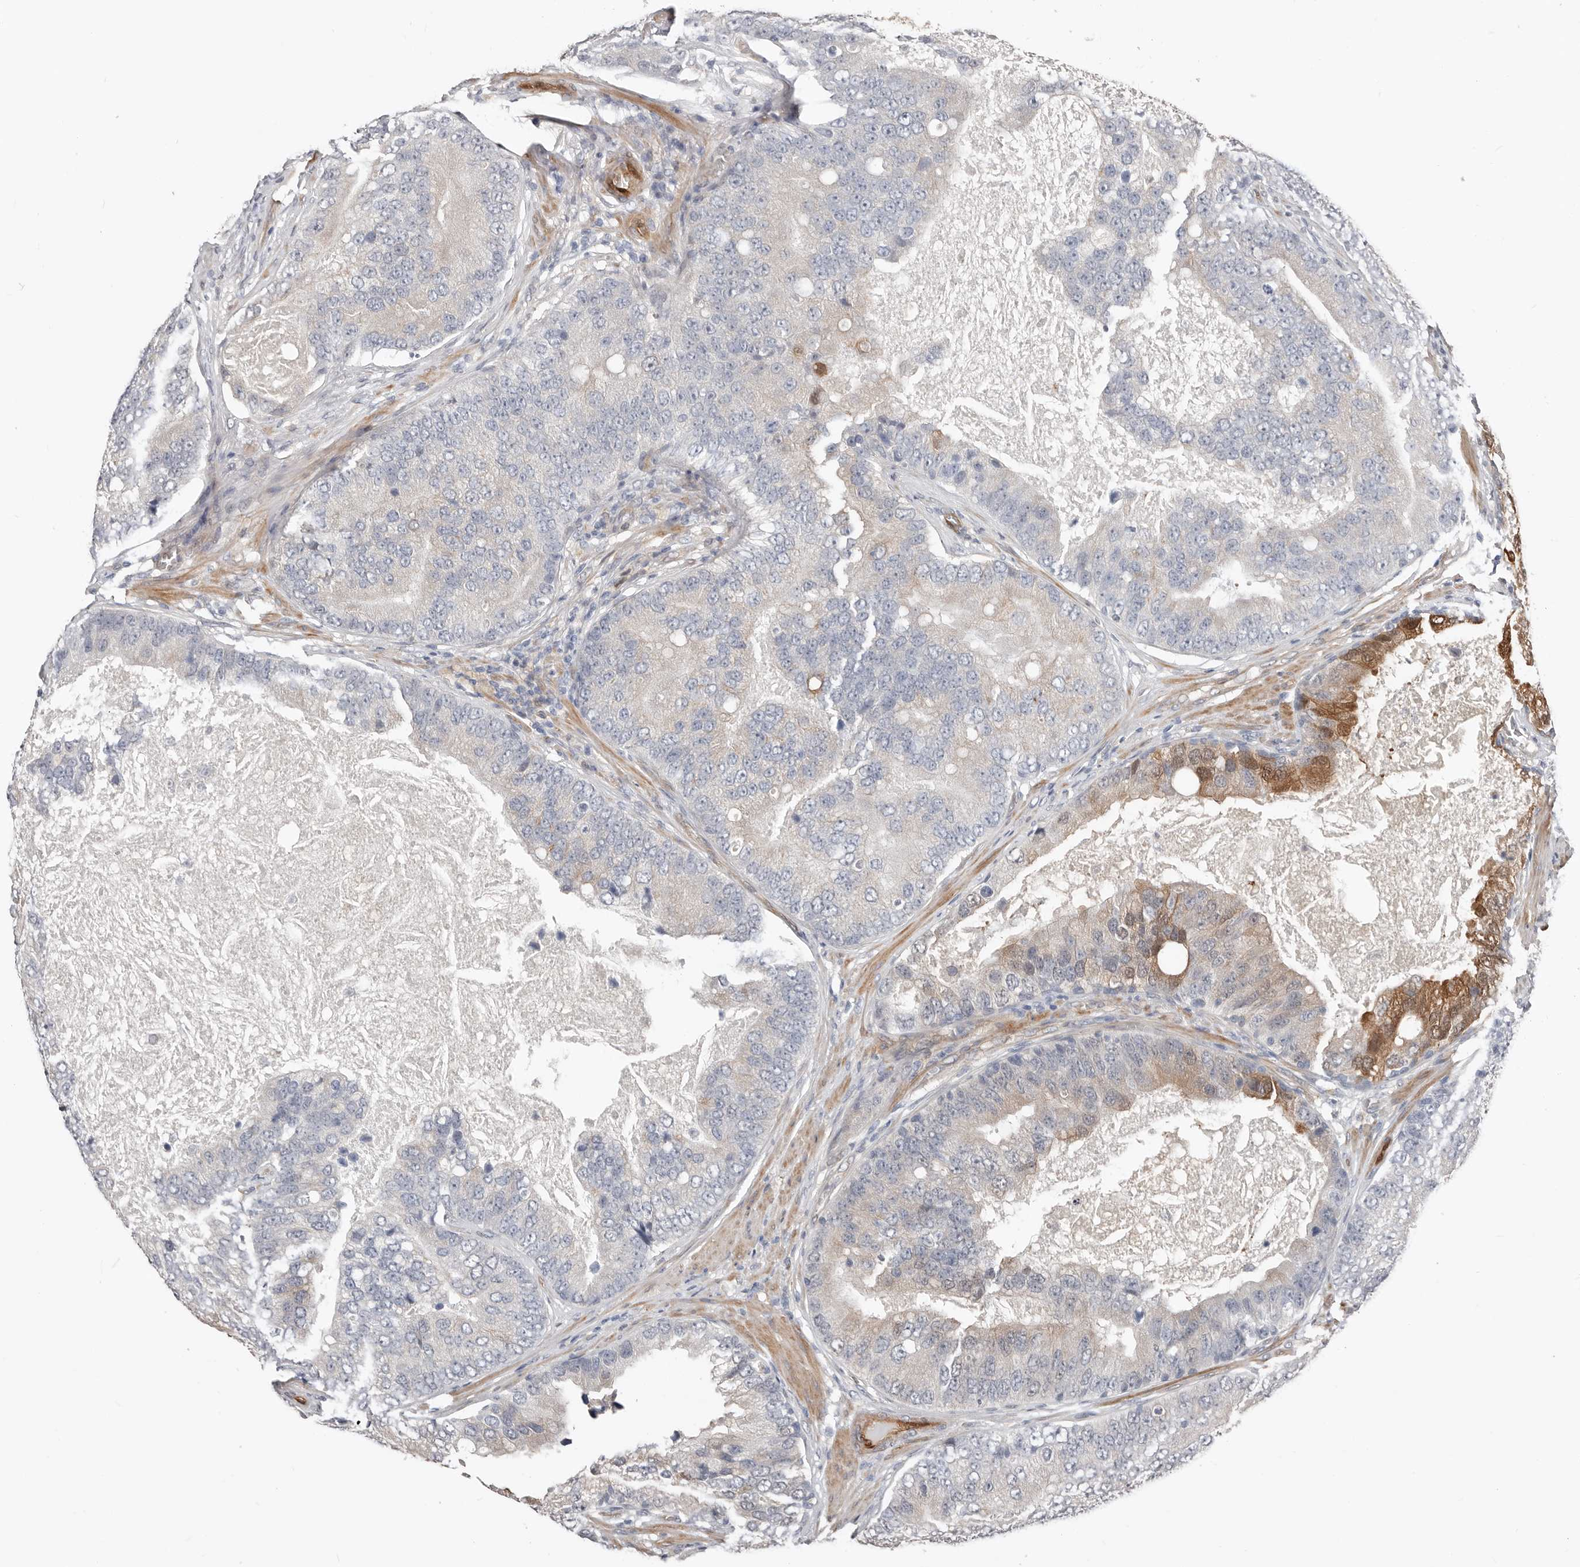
{"staining": {"intensity": "moderate", "quantity": "<25%", "location": "cytoplasmic/membranous"}, "tissue": "prostate cancer", "cell_type": "Tumor cells", "image_type": "cancer", "snomed": [{"axis": "morphology", "description": "Adenocarcinoma, High grade"}, {"axis": "topography", "description": "Prostate"}], "caption": "Protein staining shows moderate cytoplasmic/membranous staining in about <25% of tumor cells in prostate cancer.", "gene": "ASRGL1", "patient": {"sex": "male", "age": 70}}